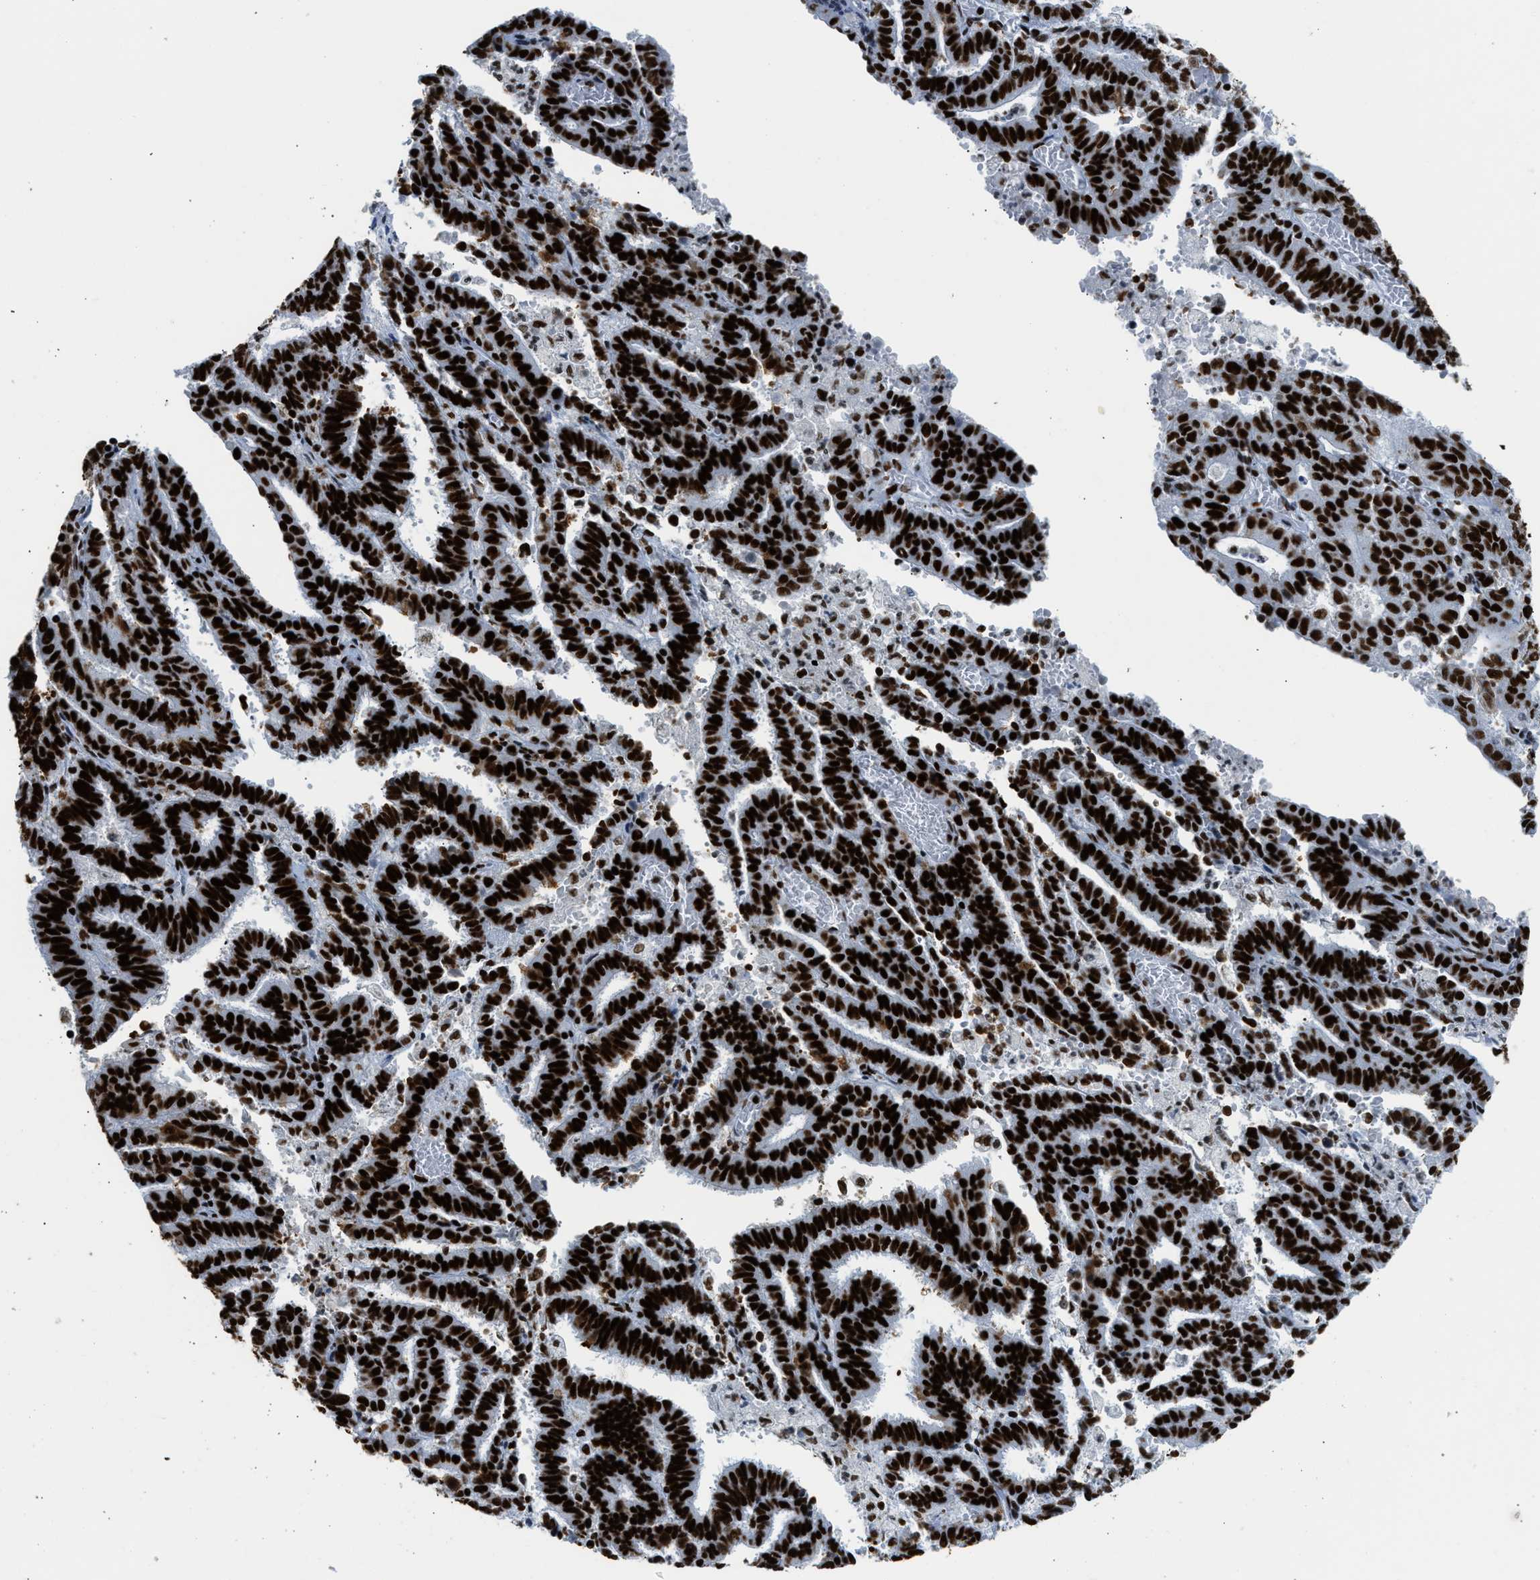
{"staining": {"intensity": "strong", "quantity": ">75%", "location": "nuclear"}, "tissue": "endometrial cancer", "cell_type": "Tumor cells", "image_type": "cancer", "snomed": [{"axis": "morphology", "description": "Adenocarcinoma, NOS"}, {"axis": "topography", "description": "Uterus"}], "caption": "This is a micrograph of immunohistochemistry (IHC) staining of endometrial cancer, which shows strong staining in the nuclear of tumor cells.", "gene": "PIF1", "patient": {"sex": "female", "age": 83}}